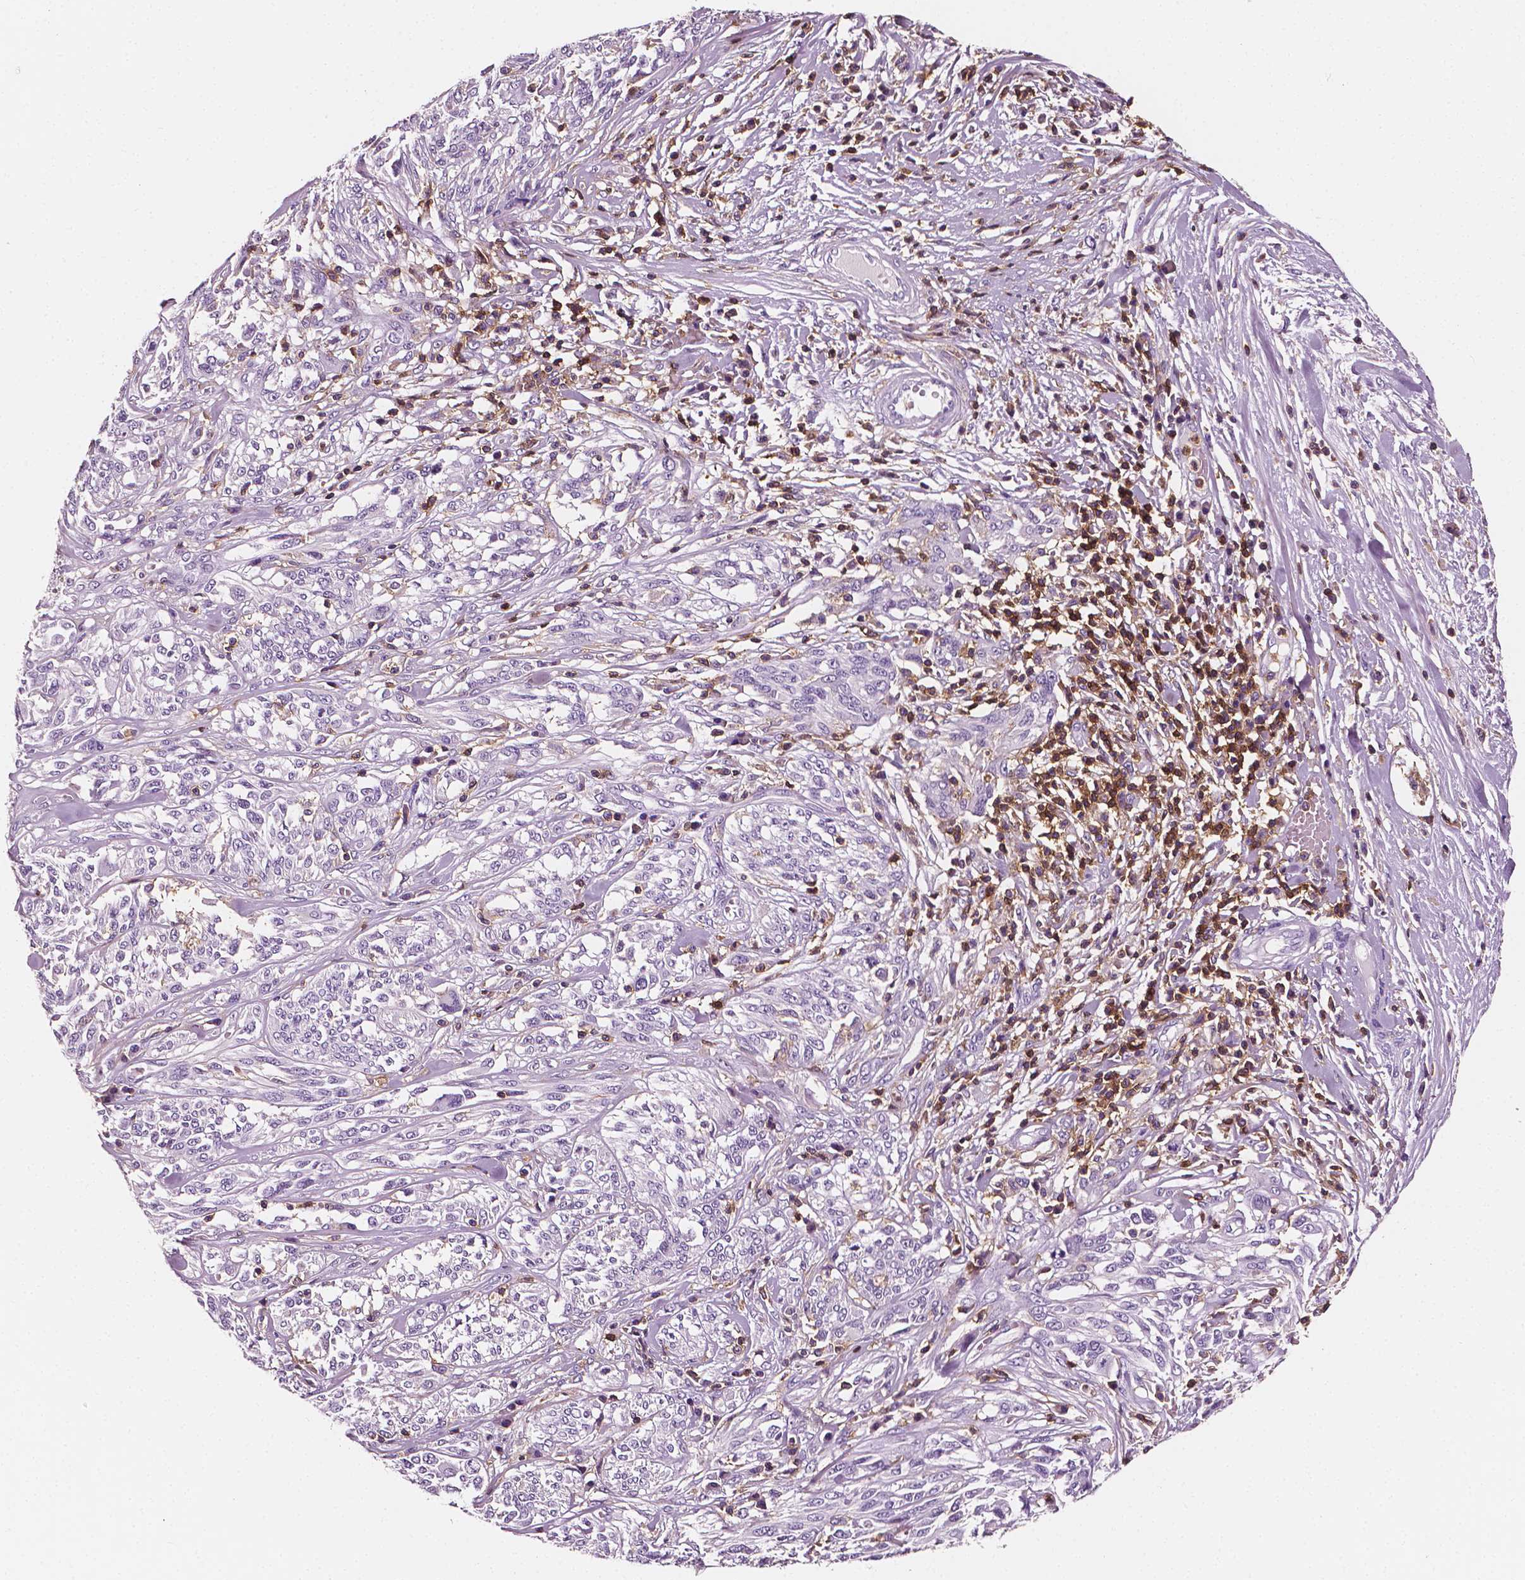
{"staining": {"intensity": "negative", "quantity": "none", "location": "none"}, "tissue": "melanoma", "cell_type": "Tumor cells", "image_type": "cancer", "snomed": [{"axis": "morphology", "description": "Malignant melanoma, NOS"}, {"axis": "topography", "description": "Skin"}], "caption": "This micrograph is of malignant melanoma stained with IHC to label a protein in brown with the nuclei are counter-stained blue. There is no expression in tumor cells.", "gene": "PTPRC", "patient": {"sex": "female", "age": 91}}